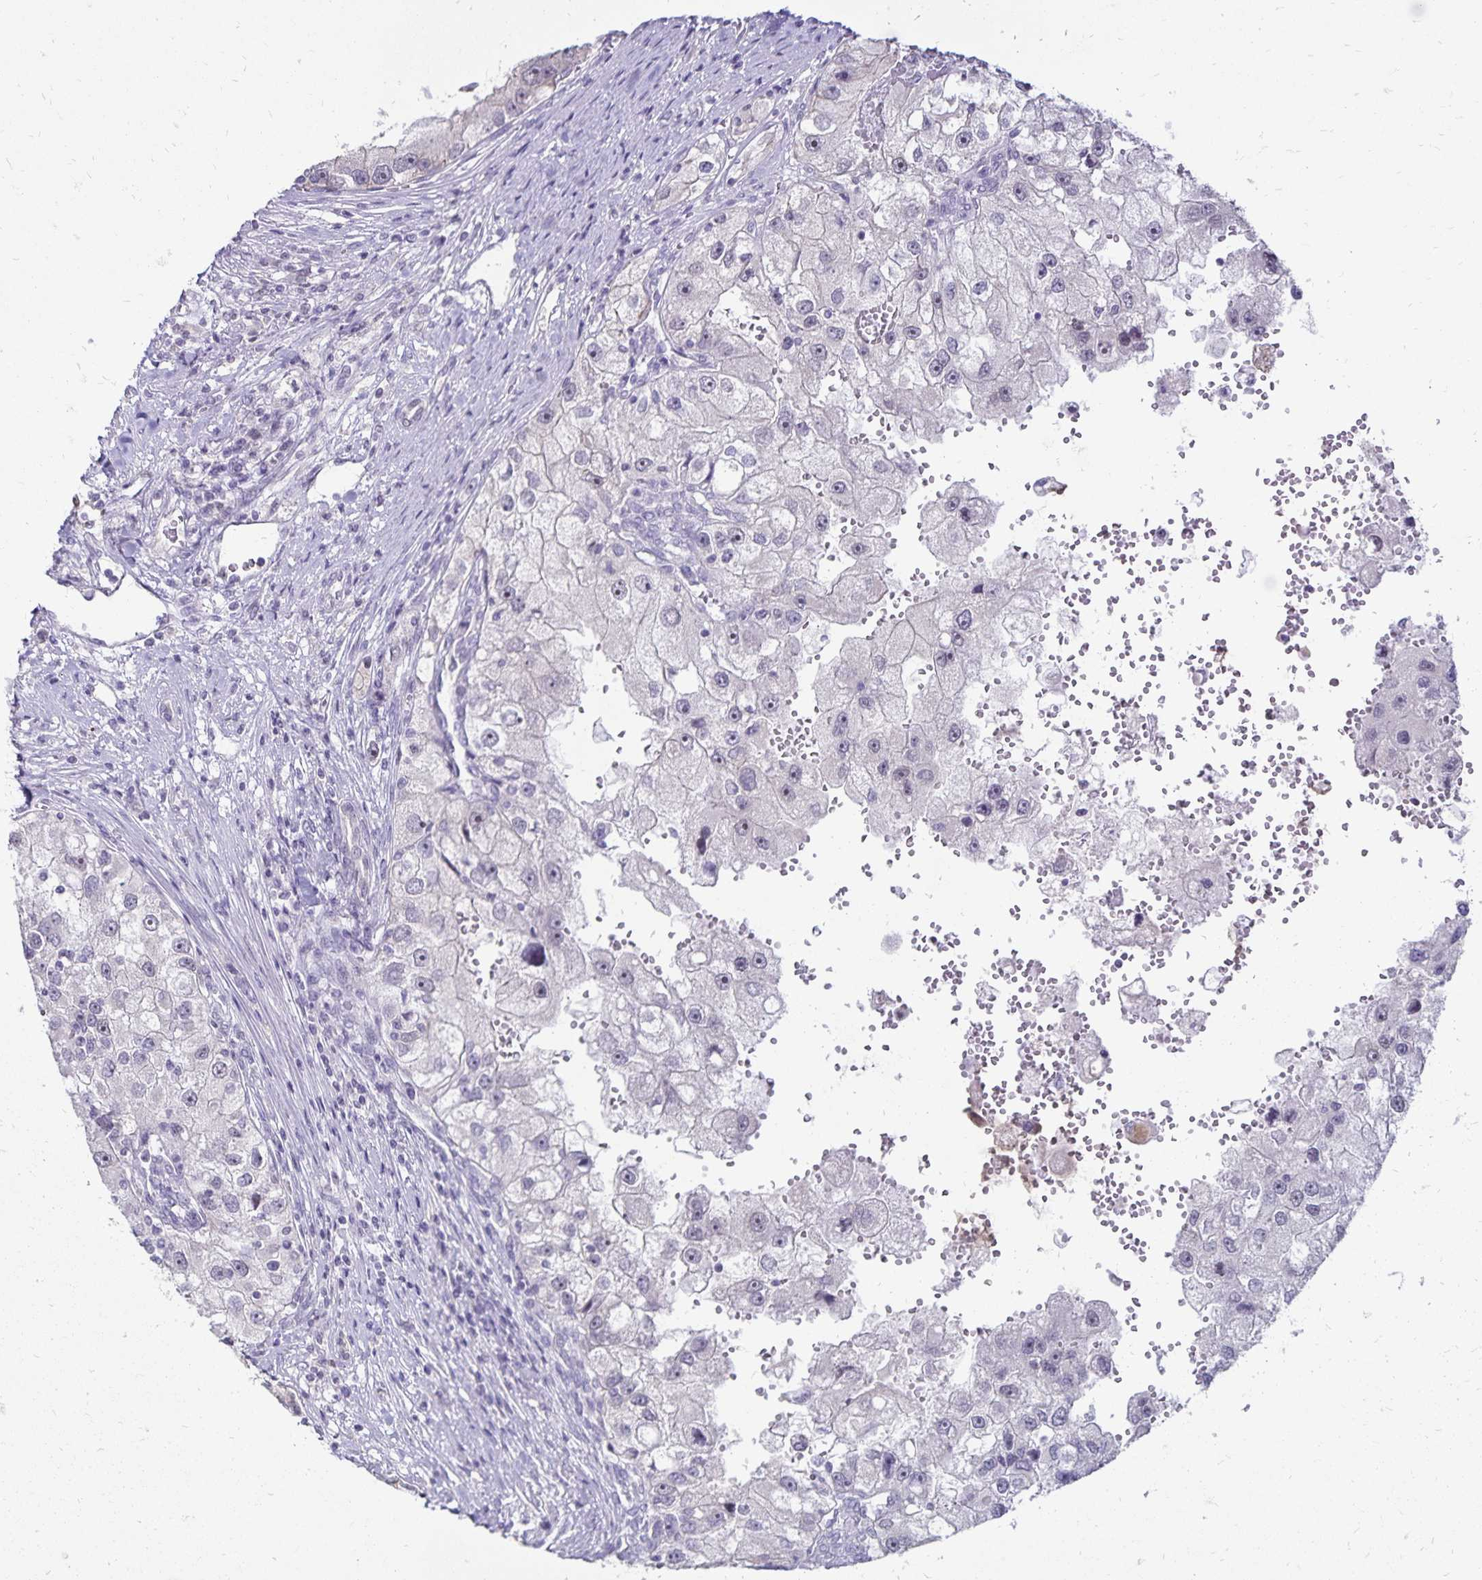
{"staining": {"intensity": "weak", "quantity": "<25%", "location": "nuclear"}, "tissue": "renal cancer", "cell_type": "Tumor cells", "image_type": "cancer", "snomed": [{"axis": "morphology", "description": "Adenocarcinoma, NOS"}, {"axis": "topography", "description": "Kidney"}], "caption": "An immunohistochemistry (IHC) image of renal cancer is shown. There is no staining in tumor cells of renal cancer.", "gene": "POLB", "patient": {"sex": "male", "age": 63}}